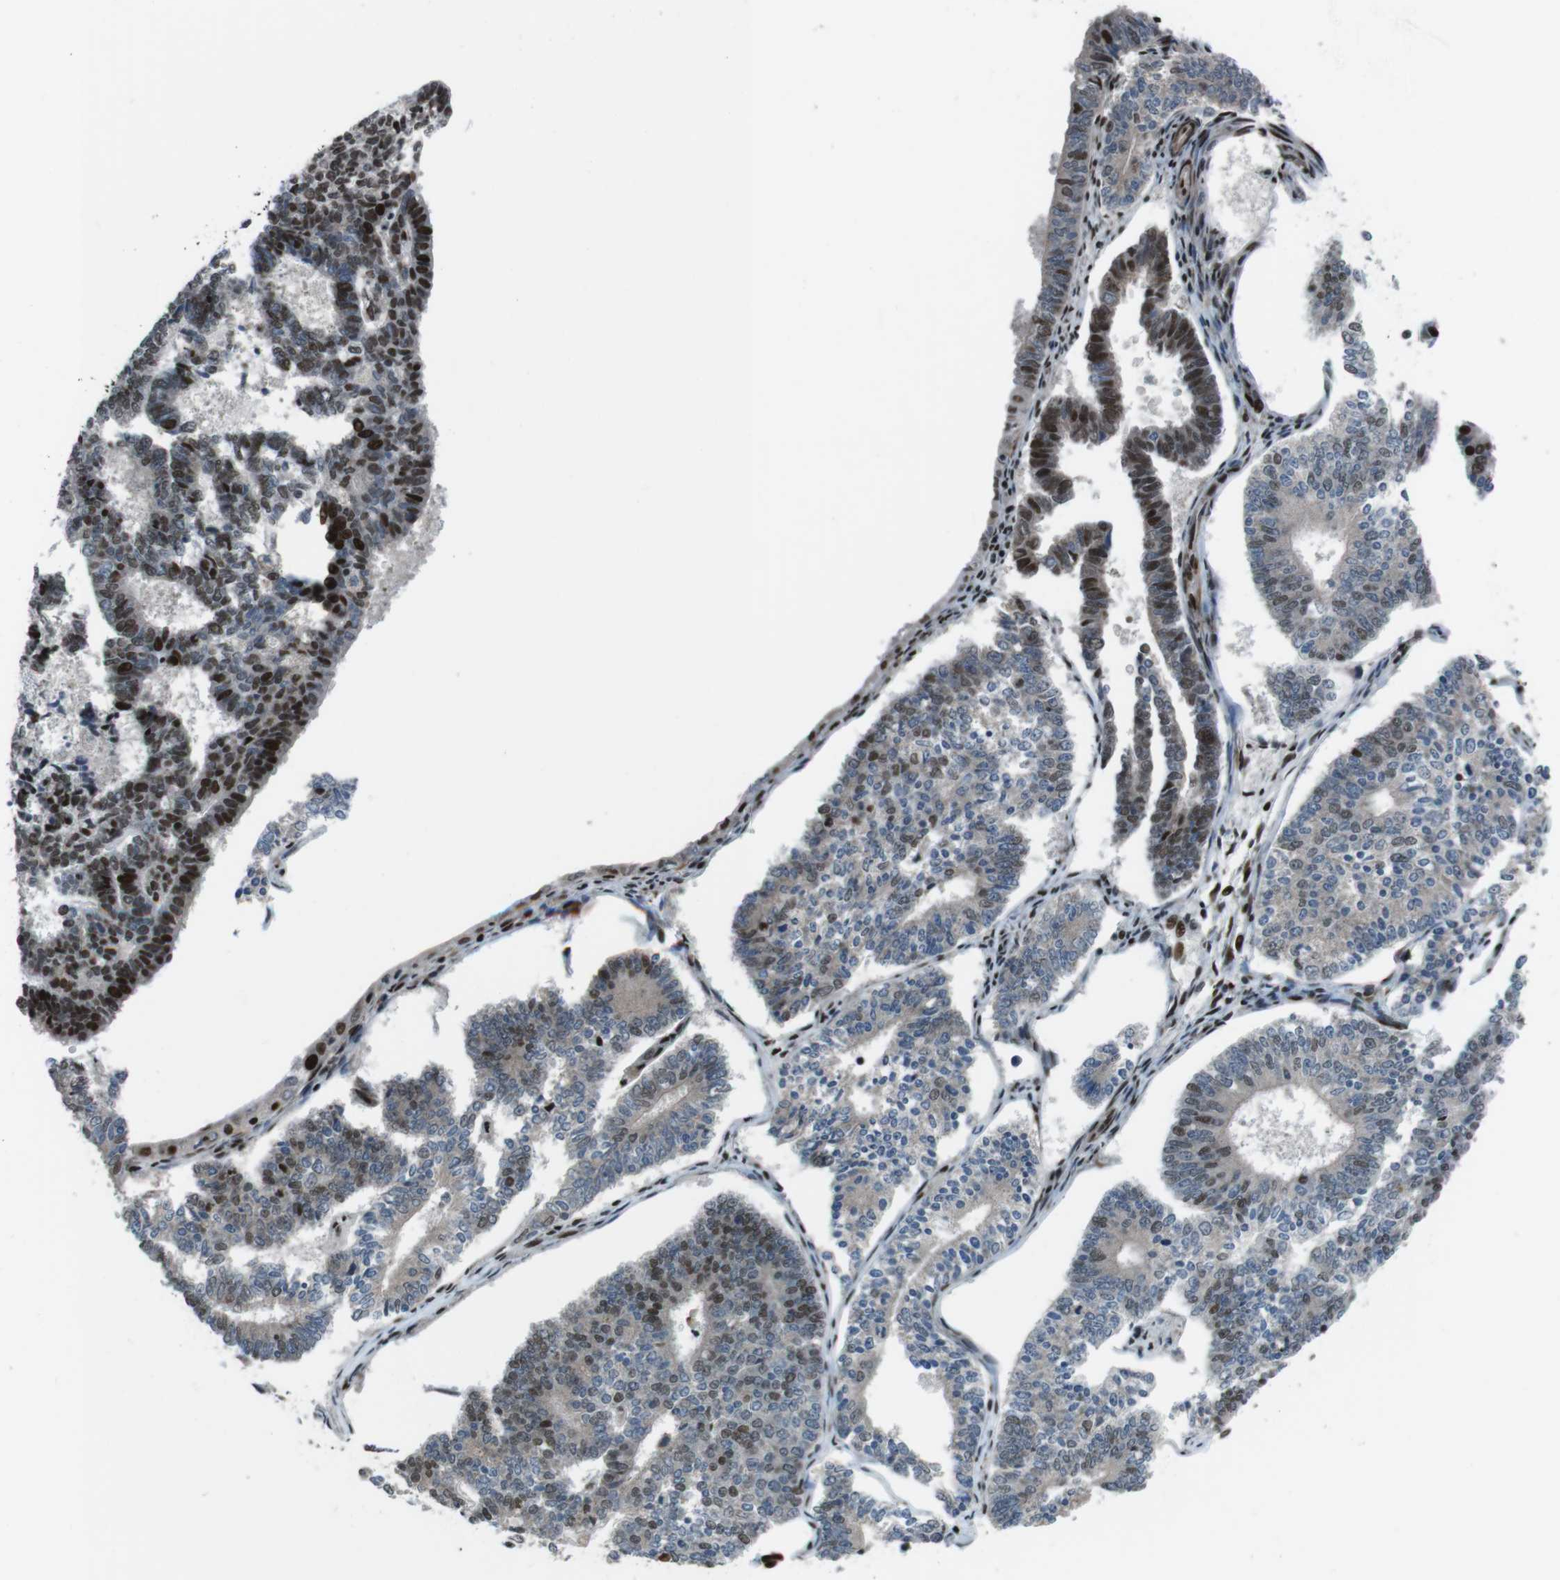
{"staining": {"intensity": "strong", "quantity": "25%-75%", "location": "nuclear"}, "tissue": "endometrial cancer", "cell_type": "Tumor cells", "image_type": "cancer", "snomed": [{"axis": "morphology", "description": "Adenocarcinoma, NOS"}, {"axis": "topography", "description": "Endometrium"}], "caption": "This is a histology image of IHC staining of endometrial adenocarcinoma, which shows strong staining in the nuclear of tumor cells.", "gene": "PBRM1", "patient": {"sex": "female", "age": 70}}